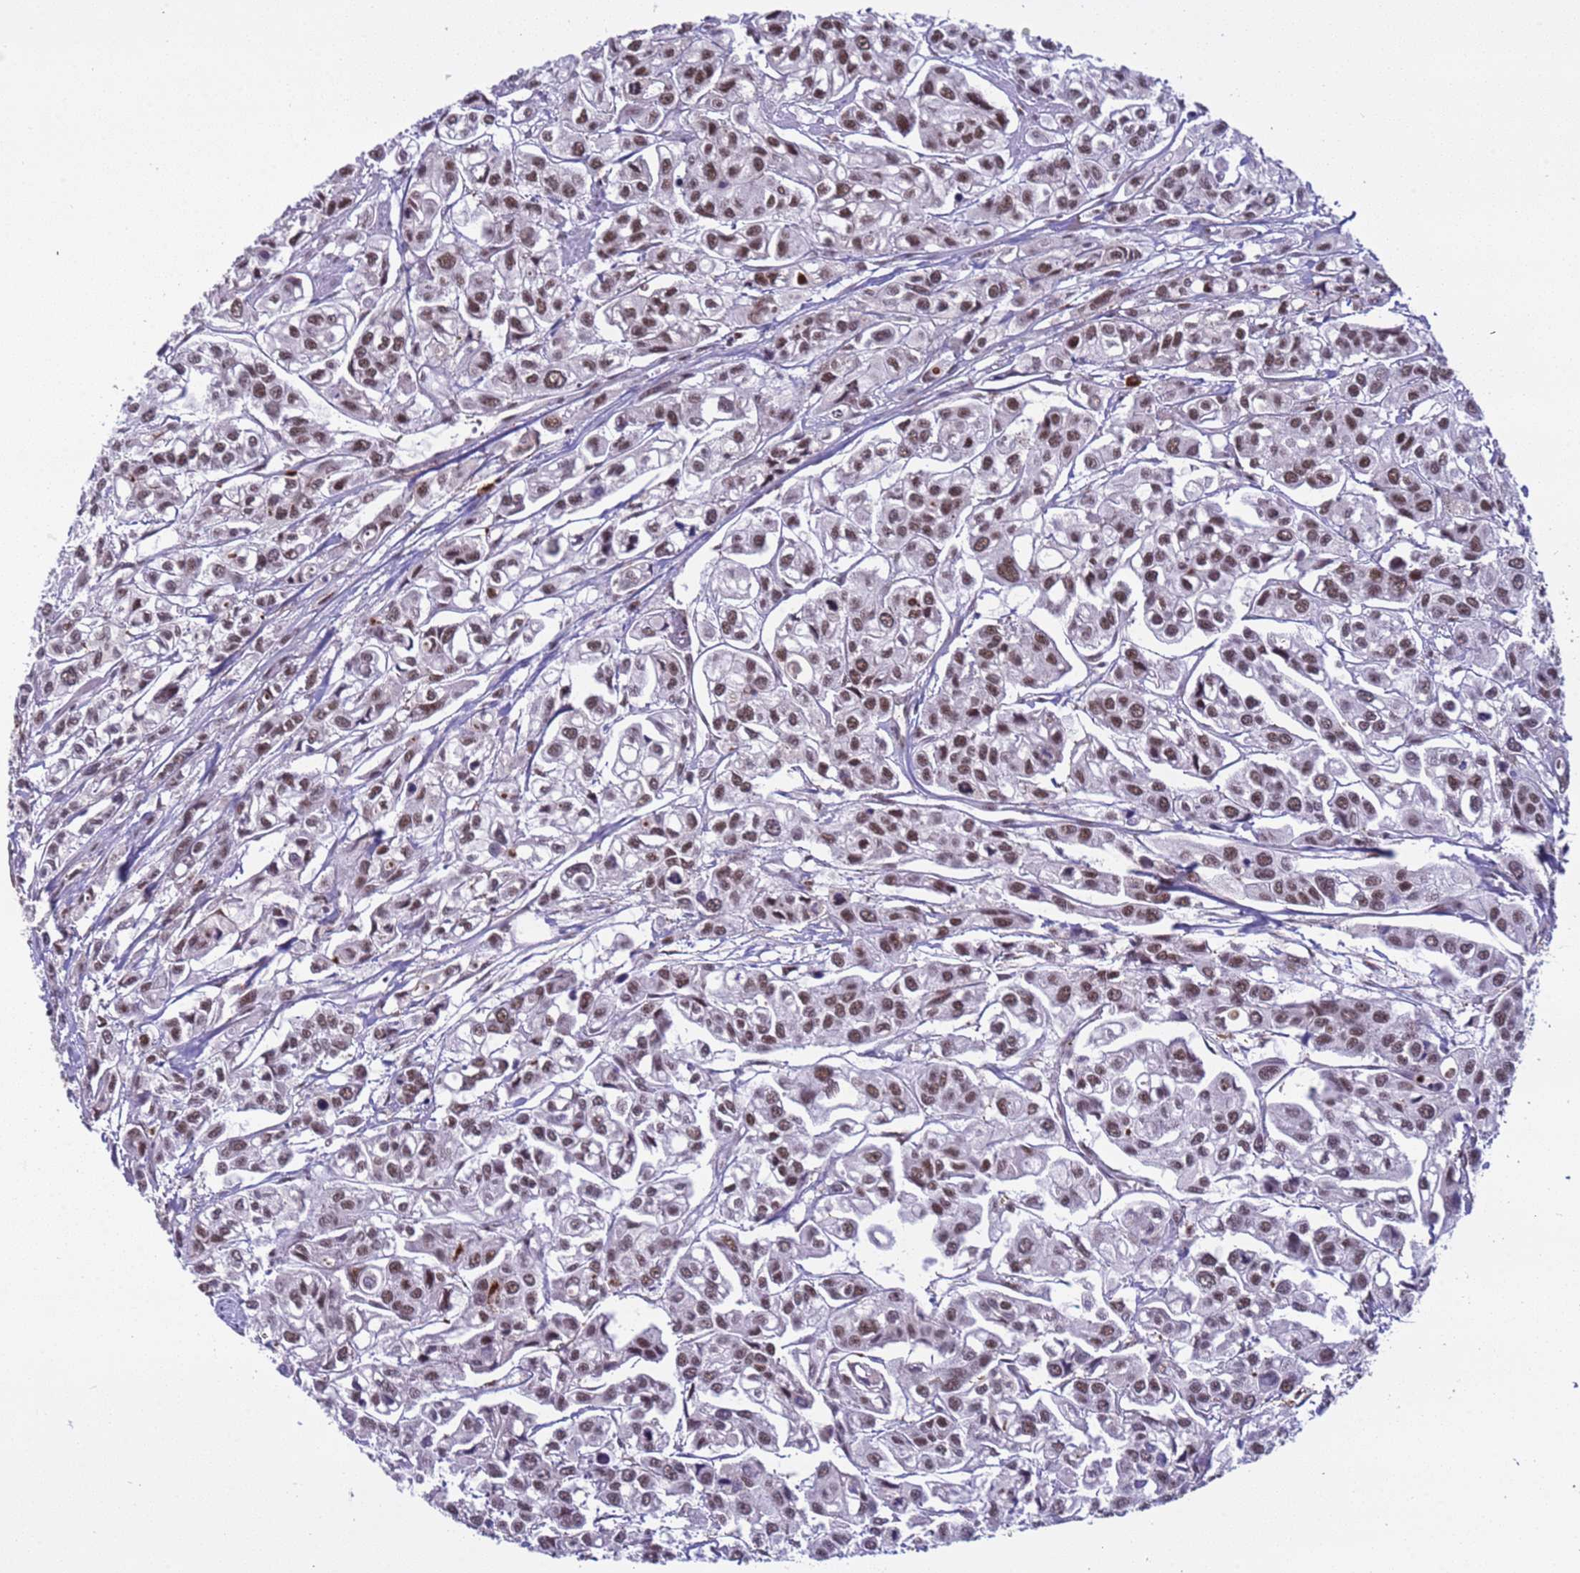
{"staining": {"intensity": "moderate", "quantity": ">75%", "location": "nuclear"}, "tissue": "urothelial cancer", "cell_type": "Tumor cells", "image_type": "cancer", "snomed": [{"axis": "morphology", "description": "Urothelial carcinoma, High grade"}, {"axis": "topography", "description": "Urinary bladder"}], "caption": "DAB immunohistochemical staining of human high-grade urothelial carcinoma reveals moderate nuclear protein expression in about >75% of tumor cells.", "gene": "SRRT", "patient": {"sex": "male", "age": 67}}